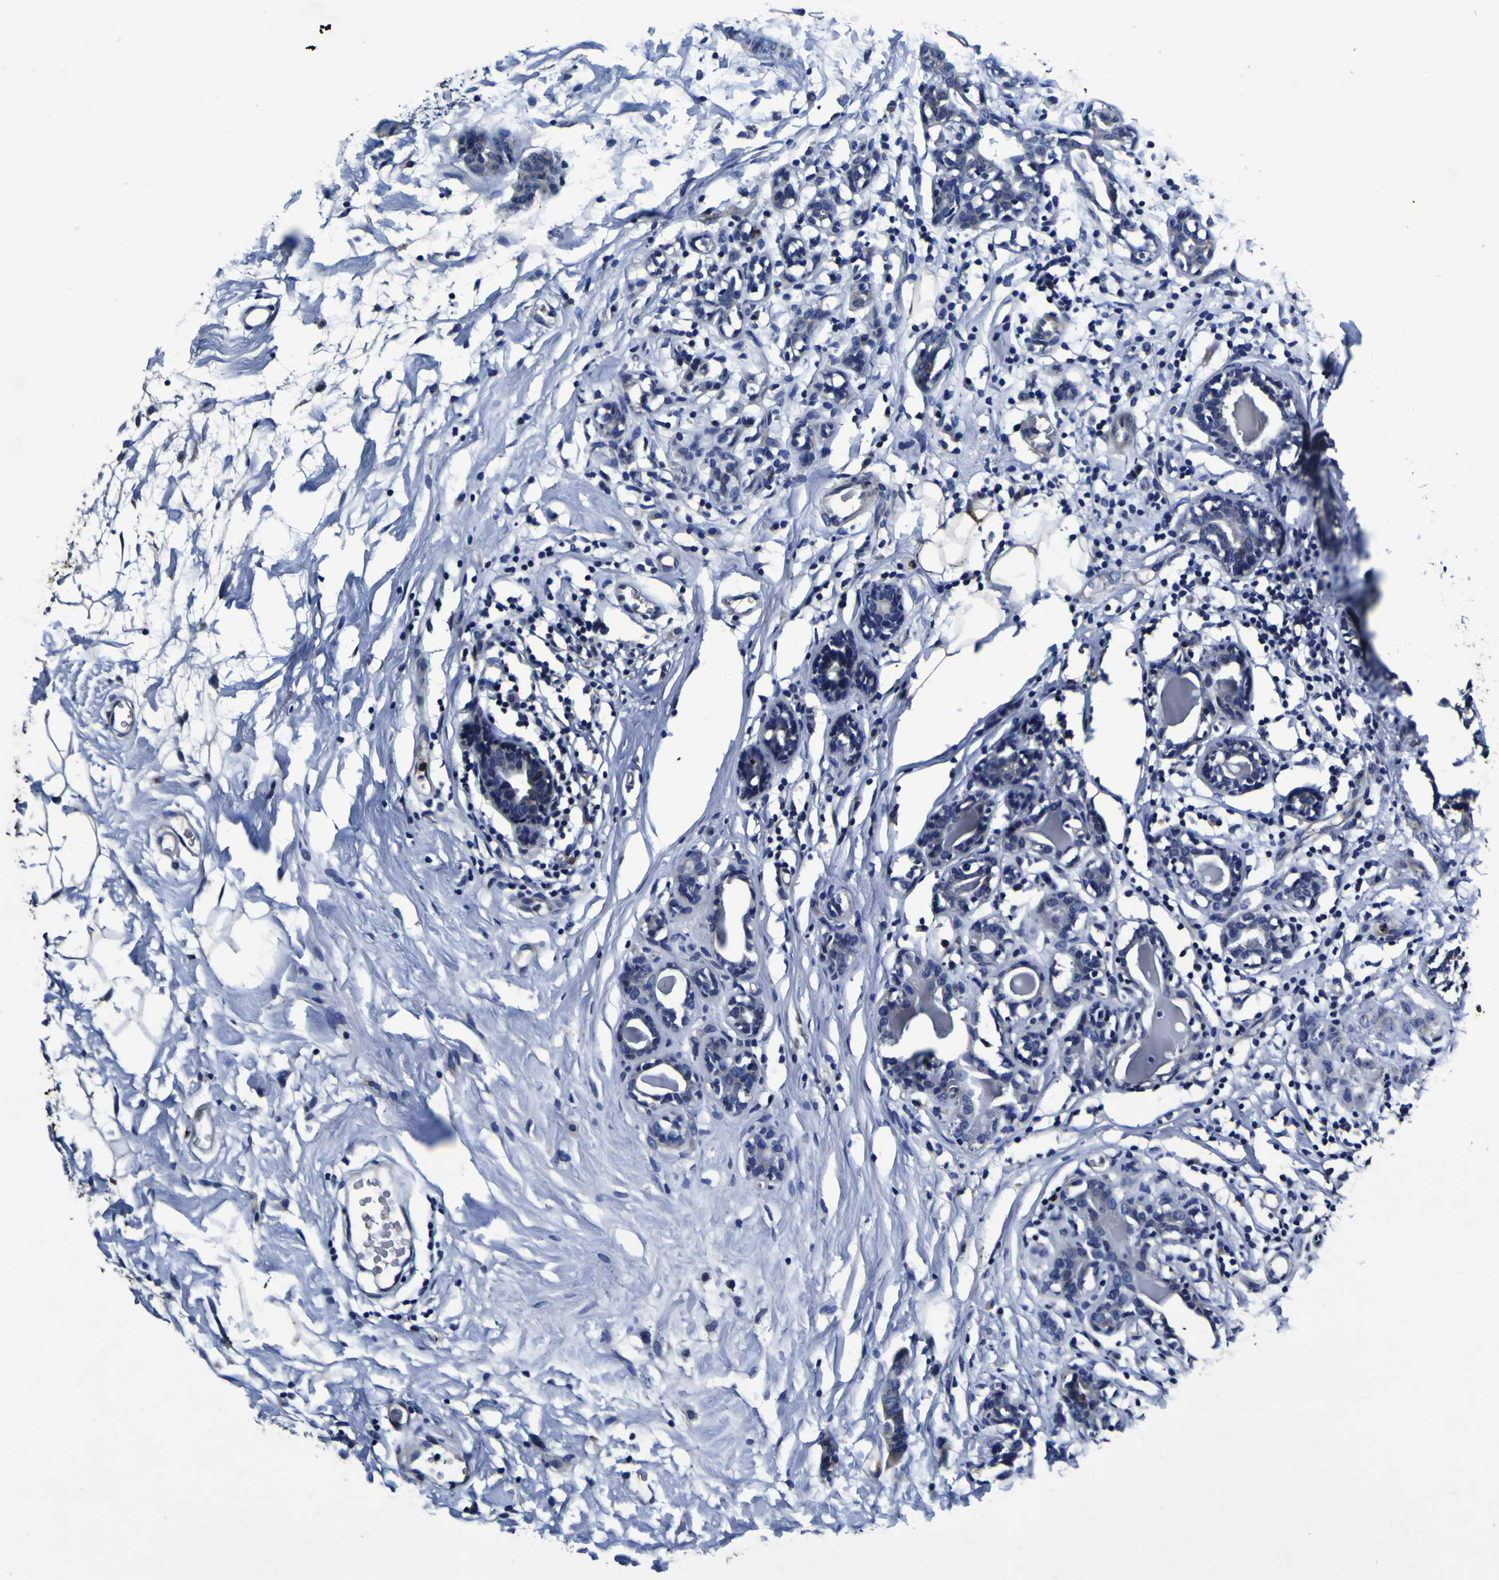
{"staining": {"intensity": "negative", "quantity": "none", "location": "none"}, "tissue": "breast cancer", "cell_type": "Tumor cells", "image_type": "cancer", "snomed": [{"axis": "morphology", "description": "Normal tissue, NOS"}, {"axis": "morphology", "description": "Duct carcinoma"}, {"axis": "topography", "description": "Breast"}], "caption": "Tumor cells are negative for protein expression in human breast cancer.", "gene": "PANK4", "patient": {"sex": "female", "age": 40}}